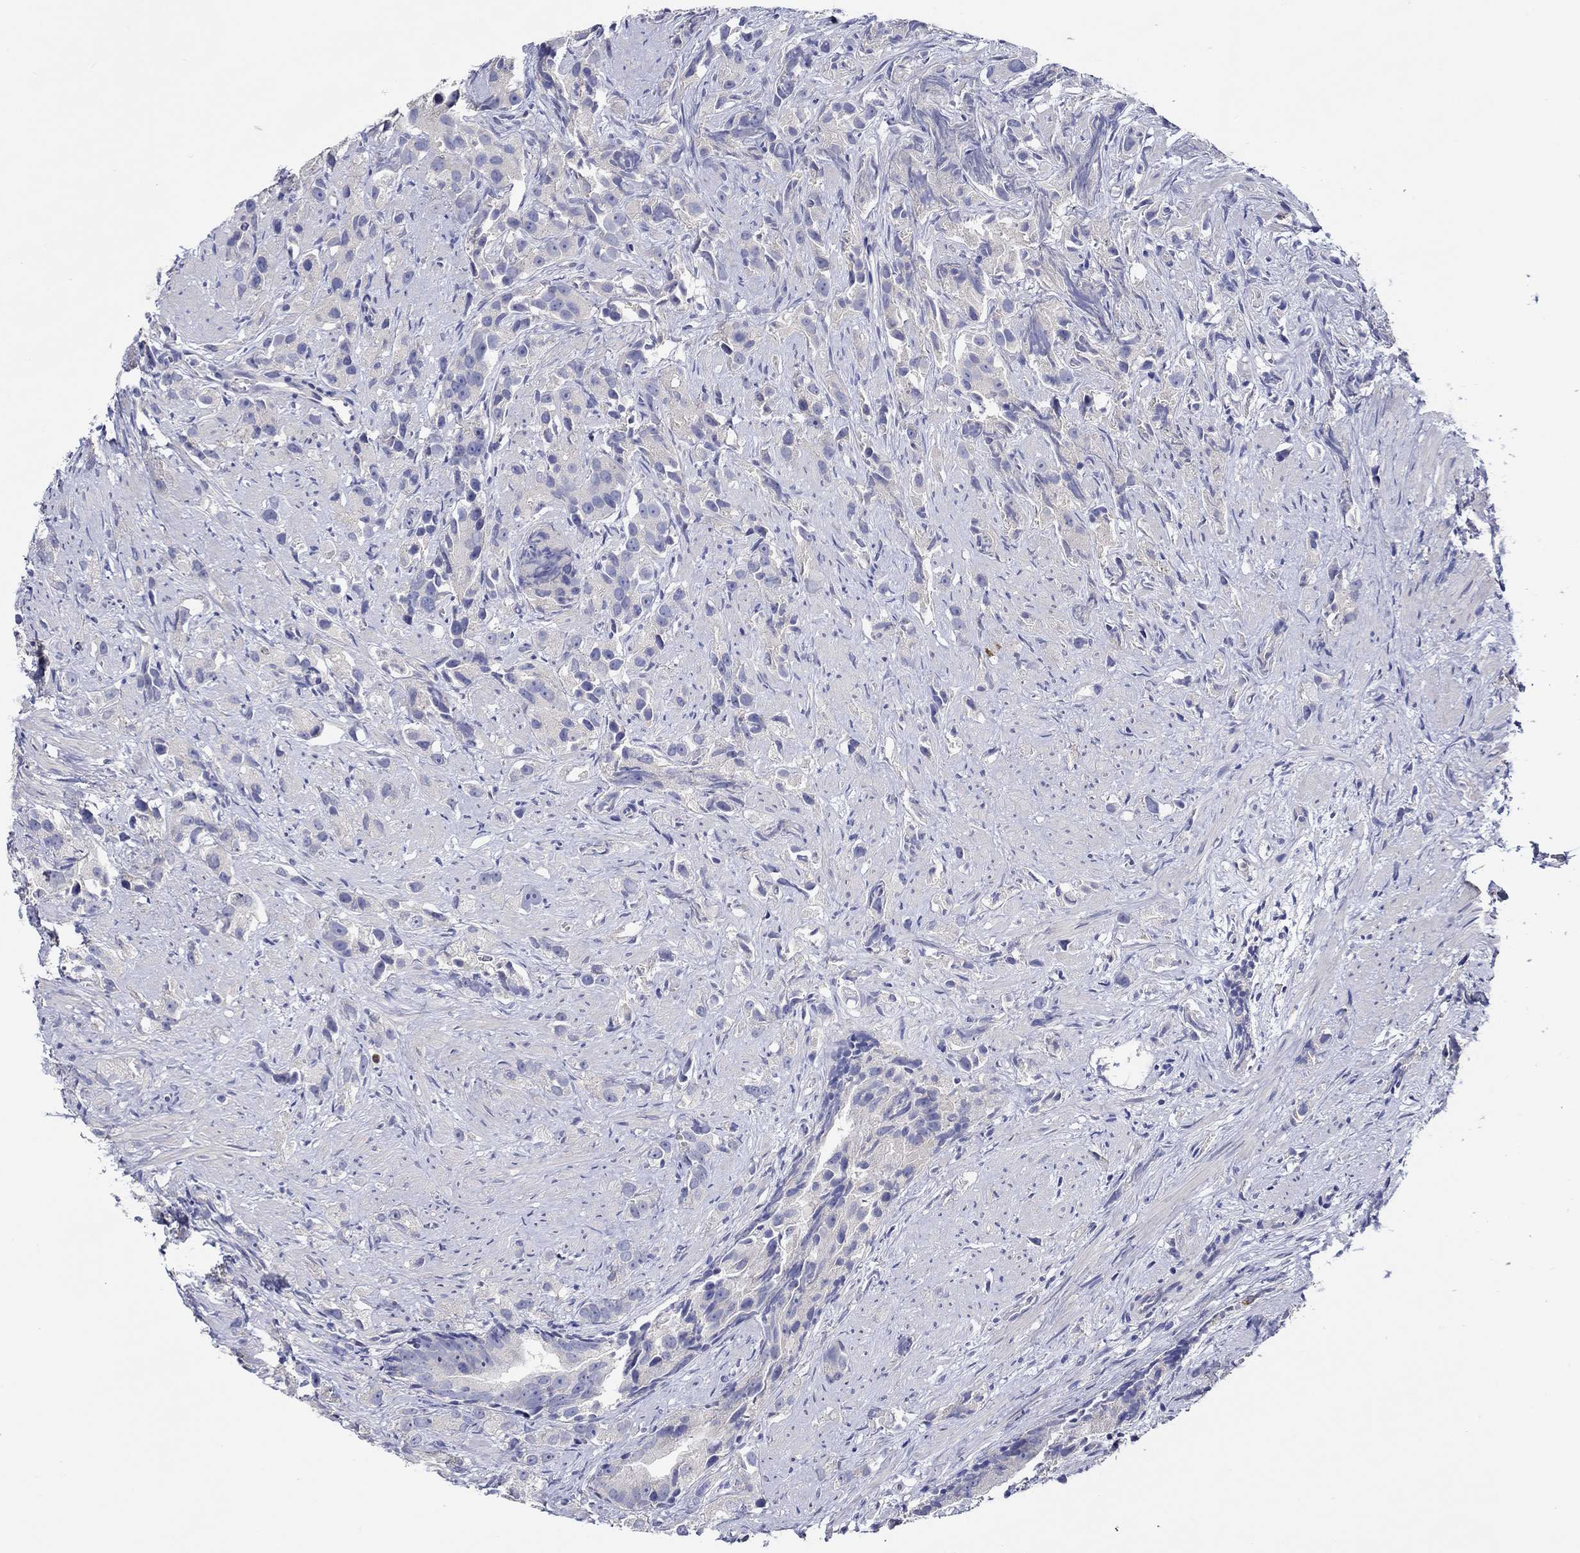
{"staining": {"intensity": "moderate", "quantity": "<25%", "location": "cytoplasmic/membranous"}, "tissue": "prostate cancer", "cell_type": "Tumor cells", "image_type": "cancer", "snomed": [{"axis": "morphology", "description": "Adenocarcinoma, High grade"}, {"axis": "topography", "description": "Prostate"}], "caption": "Immunohistochemical staining of high-grade adenocarcinoma (prostate) shows low levels of moderate cytoplasmic/membranous protein staining in approximately <25% of tumor cells.", "gene": "CHIT1", "patient": {"sex": "male", "age": 90}}